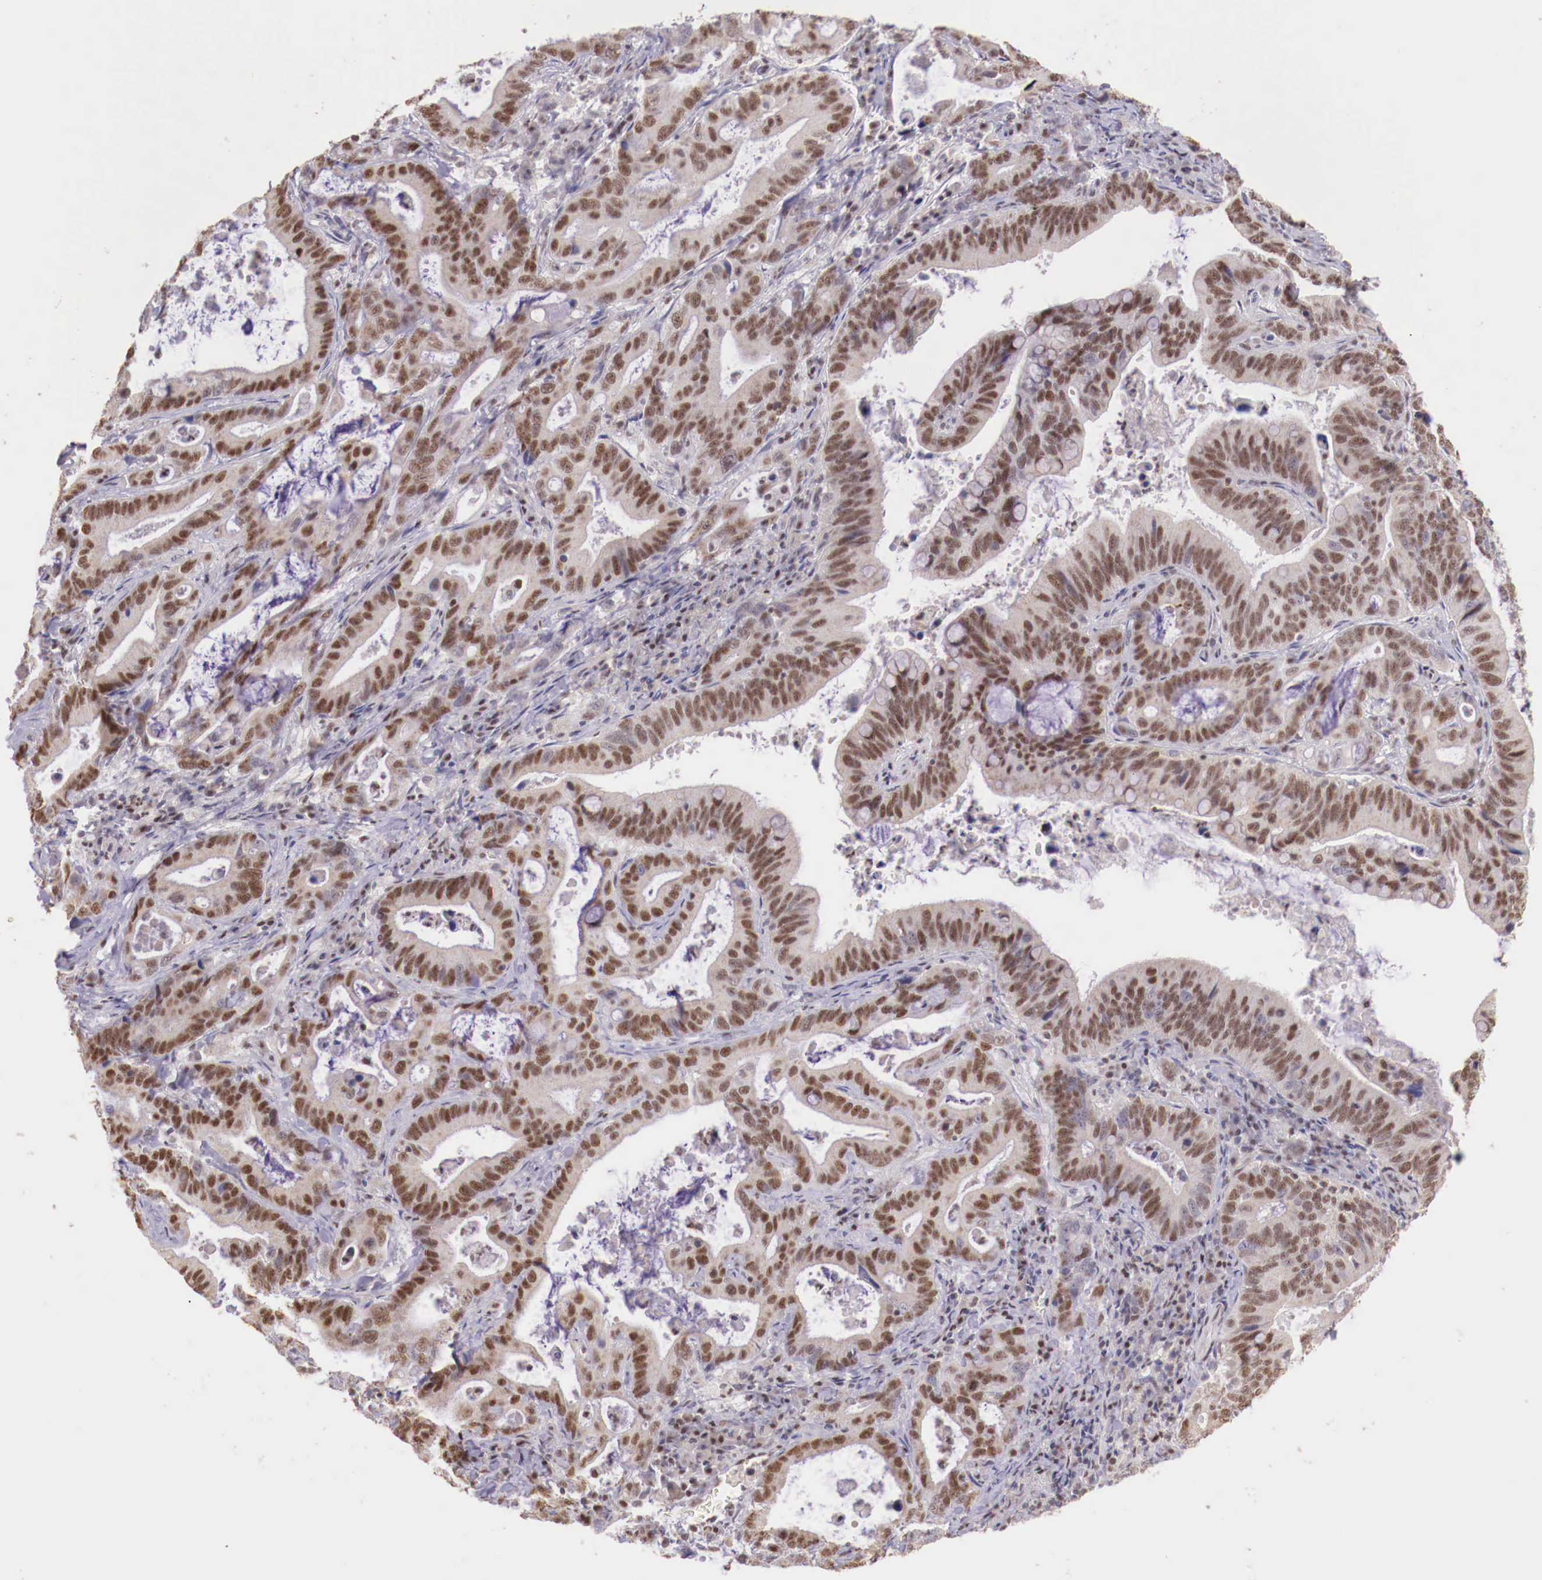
{"staining": {"intensity": "weak", "quantity": ">75%", "location": "nuclear"}, "tissue": "stomach cancer", "cell_type": "Tumor cells", "image_type": "cancer", "snomed": [{"axis": "morphology", "description": "Adenocarcinoma, NOS"}, {"axis": "topography", "description": "Stomach, upper"}], "caption": "There is low levels of weak nuclear expression in tumor cells of stomach cancer, as demonstrated by immunohistochemical staining (brown color).", "gene": "SP1", "patient": {"sex": "male", "age": 63}}